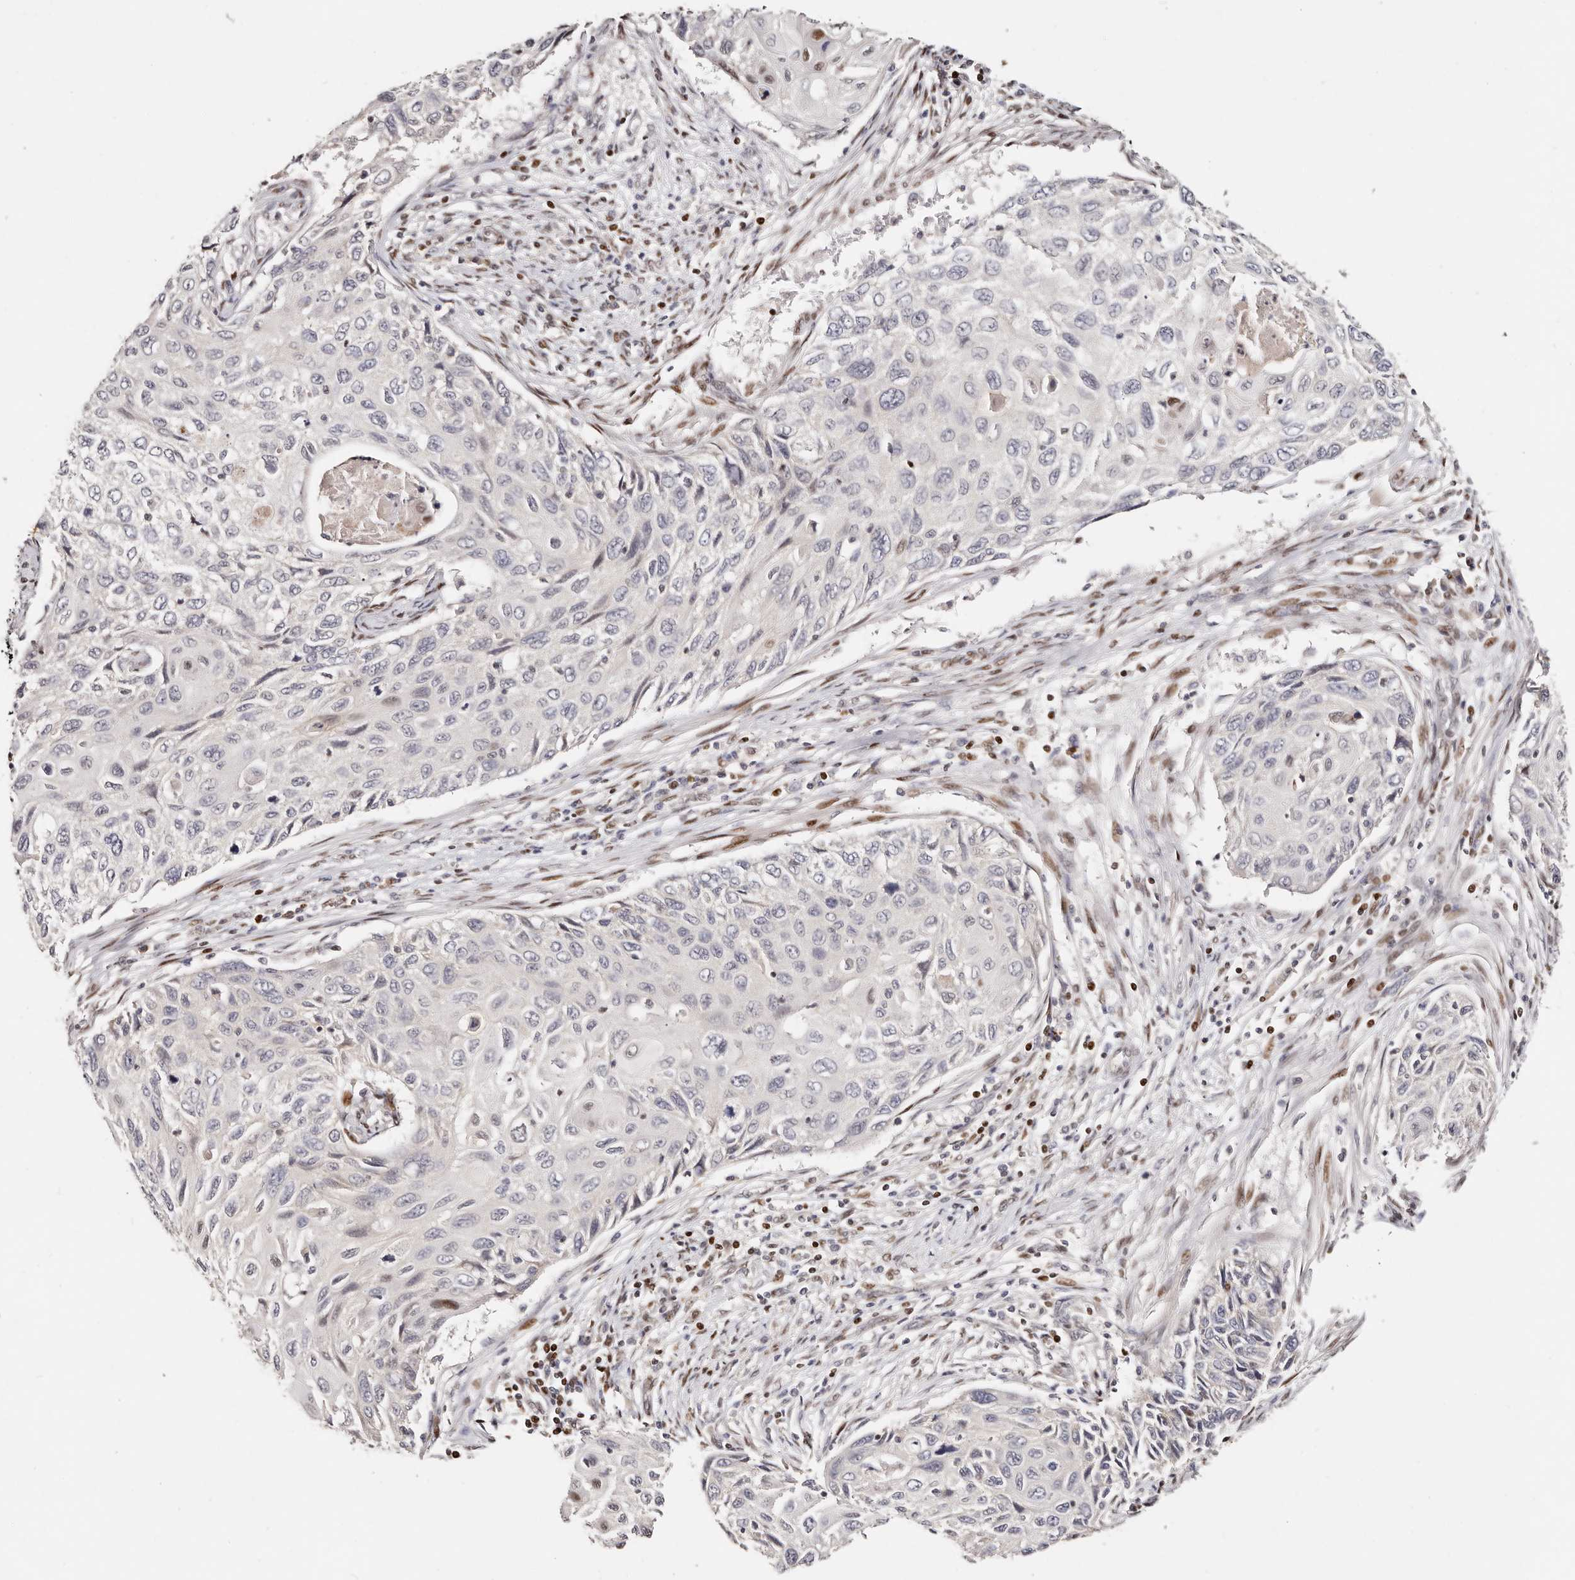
{"staining": {"intensity": "negative", "quantity": "none", "location": "none"}, "tissue": "cervical cancer", "cell_type": "Tumor cells", "image_type": "cancer", "snomed": [{"axis": "morphology", "description": "Squamous cell carcinoma, NOS"}, {"axis": "topography", "description": "Cervix"}], "caption": "Human cervical squamous cell carcinoma stained for a protein using immunohistochemistry (IHC) demonstrates no positivity in tumor cells.", "gene": "IQGAP3", "patient": {"sex": "female", "age": 70}}